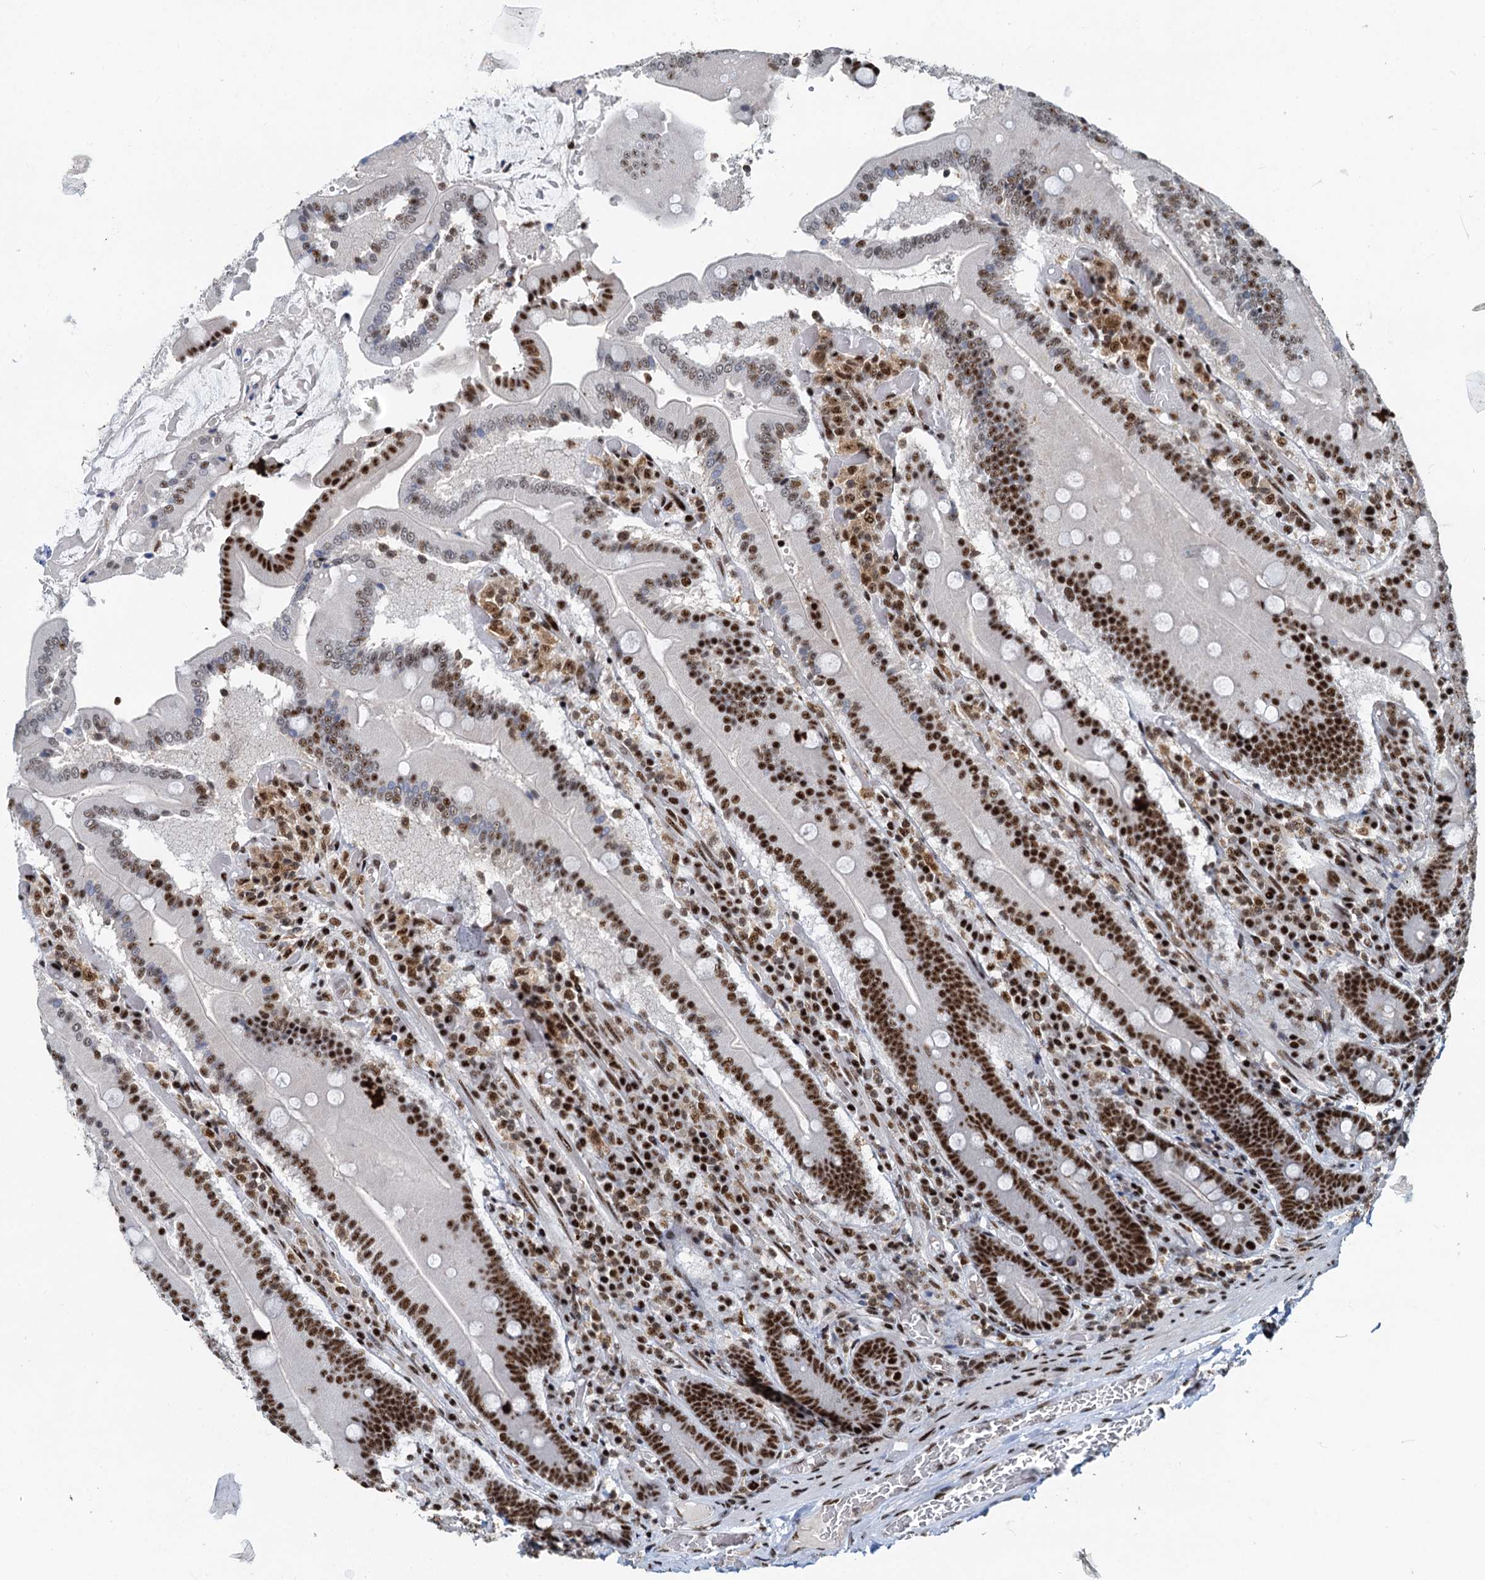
{"staining": {"intensity": "strong", "quantity": ">75%", "location": "nuclear"}, "tissue": "duodenum", "cell_type": "Glandular cells", "image_type": "normal", "snomed": [{"axis": "morphology", "description": "Normal tissue, NOS"}, {"axis": "topography", "description": "Duodenum"}], "caption": "Protein staining of normal duodenum shows strong nuclear expression in about >75% of glandular cells.", "gene": "RBM26", "patient": {"sex": "female", "age": 62}}